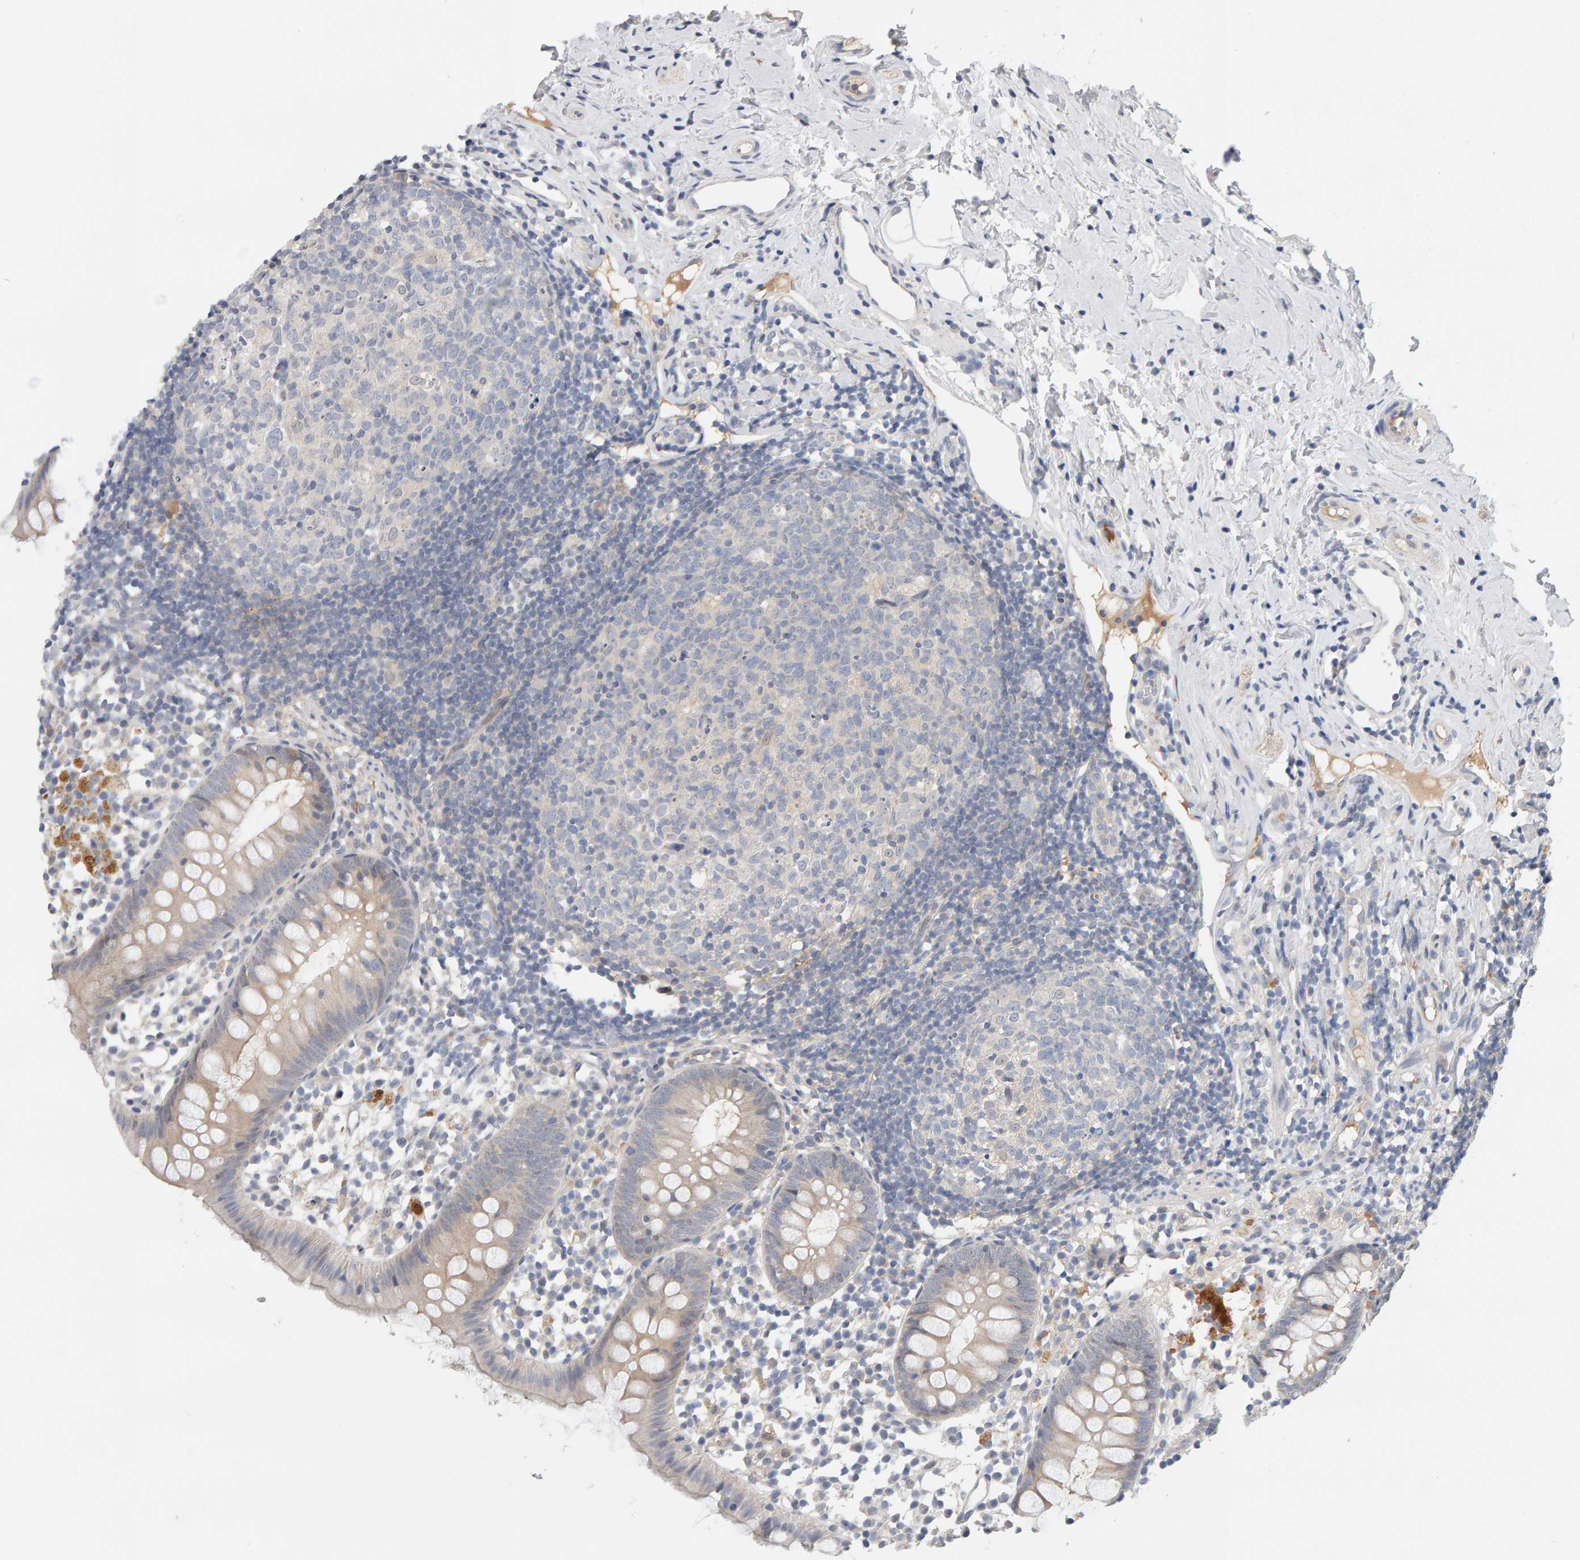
{"staining": {"intensity": "negative", "quantity": "none", "location": "none"}, "tissue": "appendix", "cell_type": "Glandular cells", "image_type": "normal", "snomed": [{"axis": "morphology", "description": "Normal tissue, NOS"}, {"axis": "topography", "description": "Appendix"}], "caption": "Immunohistochemistry photomicrograph of unremarkable appendix stained for a protein (brown), which reveals no positivity in glandular cells.", "gene": "GFUS", "patient": {"sex": "female", "age": 20}}